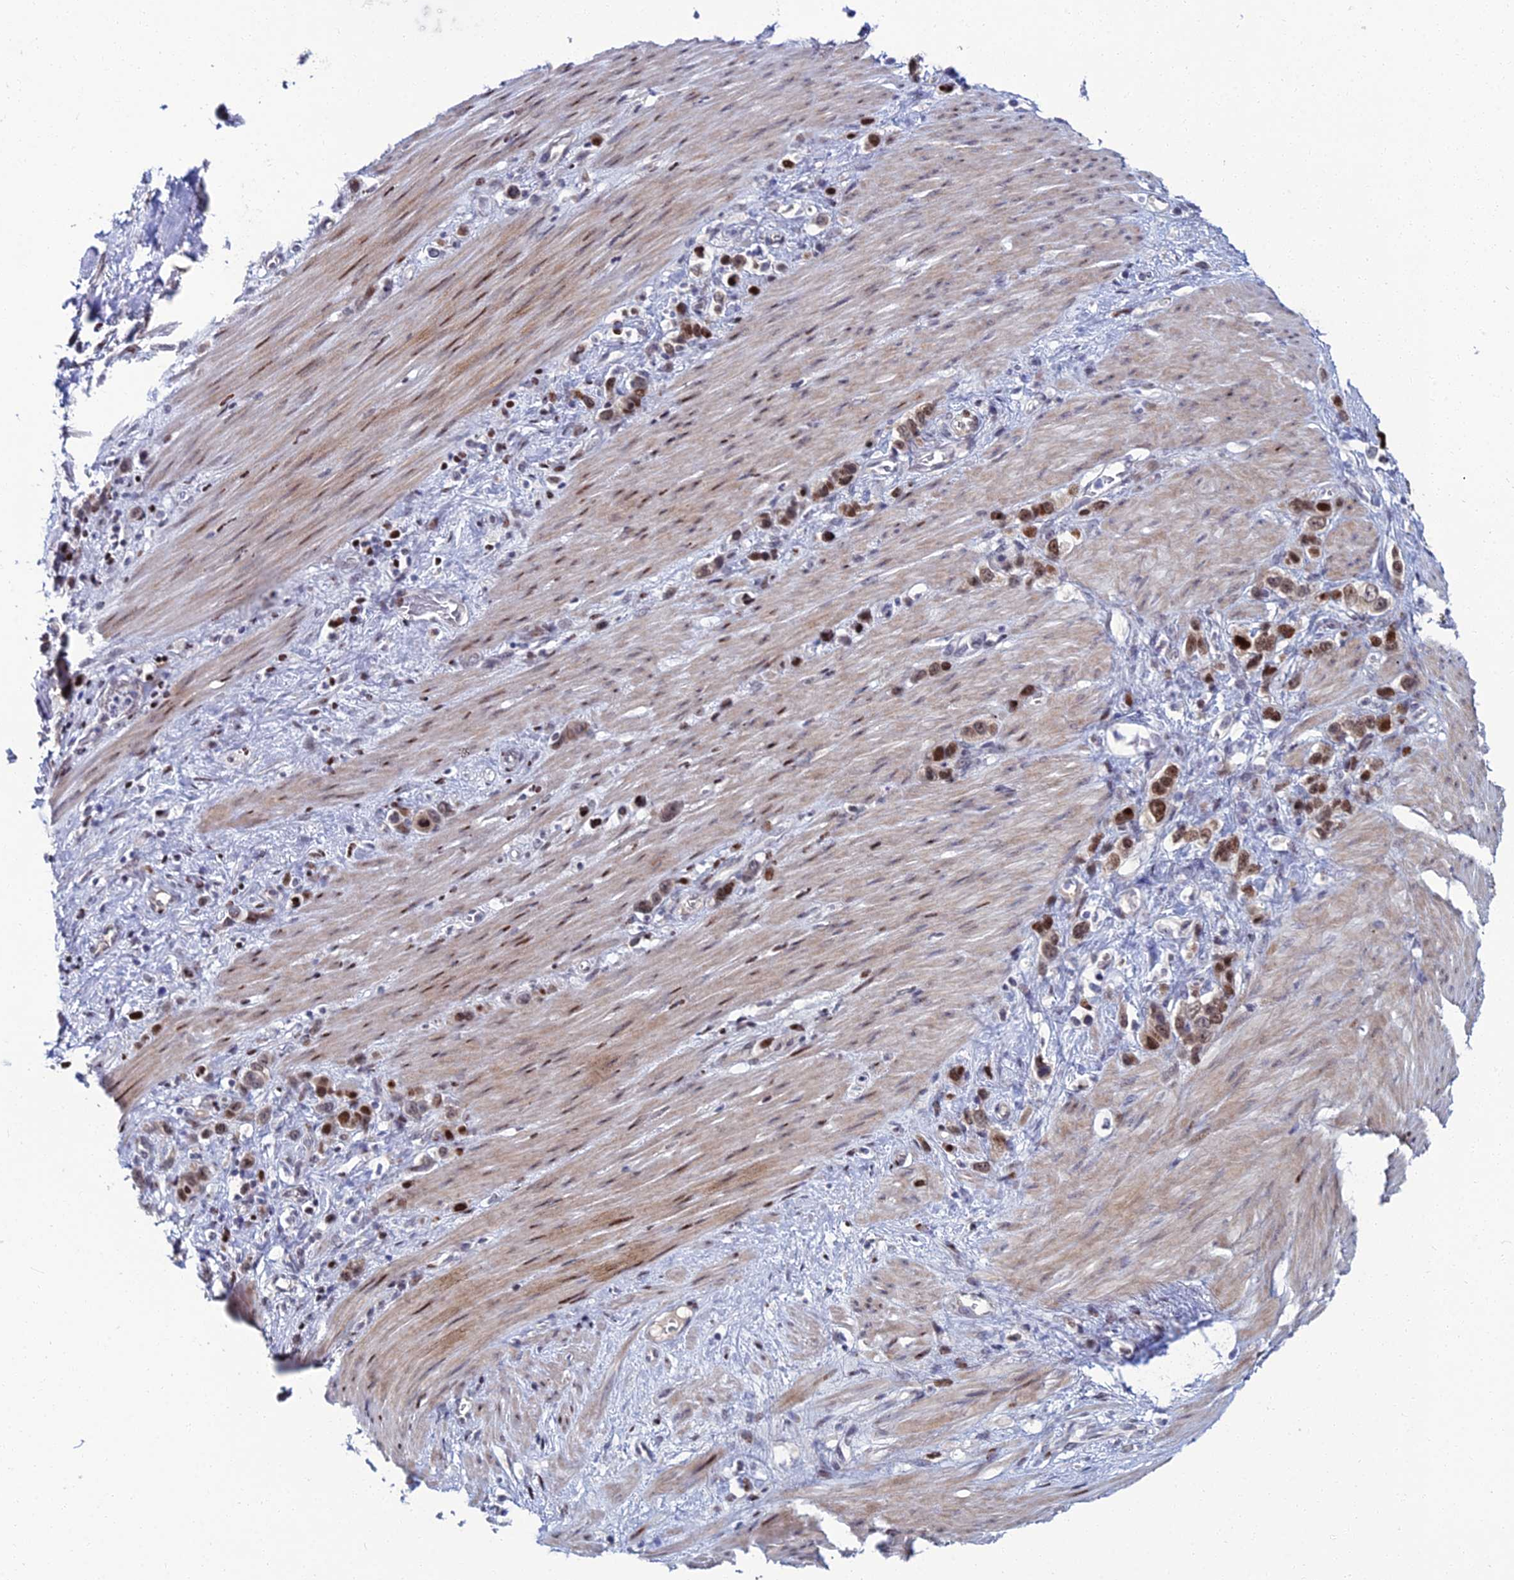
{"staining": {"intensity": "strong", "quantity": ">75%", "location": "nuclear"}, "tissue": "stomach cancer", "cell_type": "Tumor cells", "image_type": "cancer", "snomed": [{"axis": "morphology", "description": "Adenocarcinoma, NOS"}, {"axis": "morphology", "description": "Adenocarcinoma, High grade"}, {"axis": "topography", "description": "Stomach, upper"}, {"axis": "topography", "description": "Stomach, lower"}], "caption": "Protein staining of stomach cancer tissue exhibits strong nuclear expression in approximately >75% of tumor cells. (Stains: DAB in brown, nuclei in blue, Microscopy: brightfield microscopy at high magnification).", "gene": "TAF9B", "patient": {"sex": "female", "age": 65}}